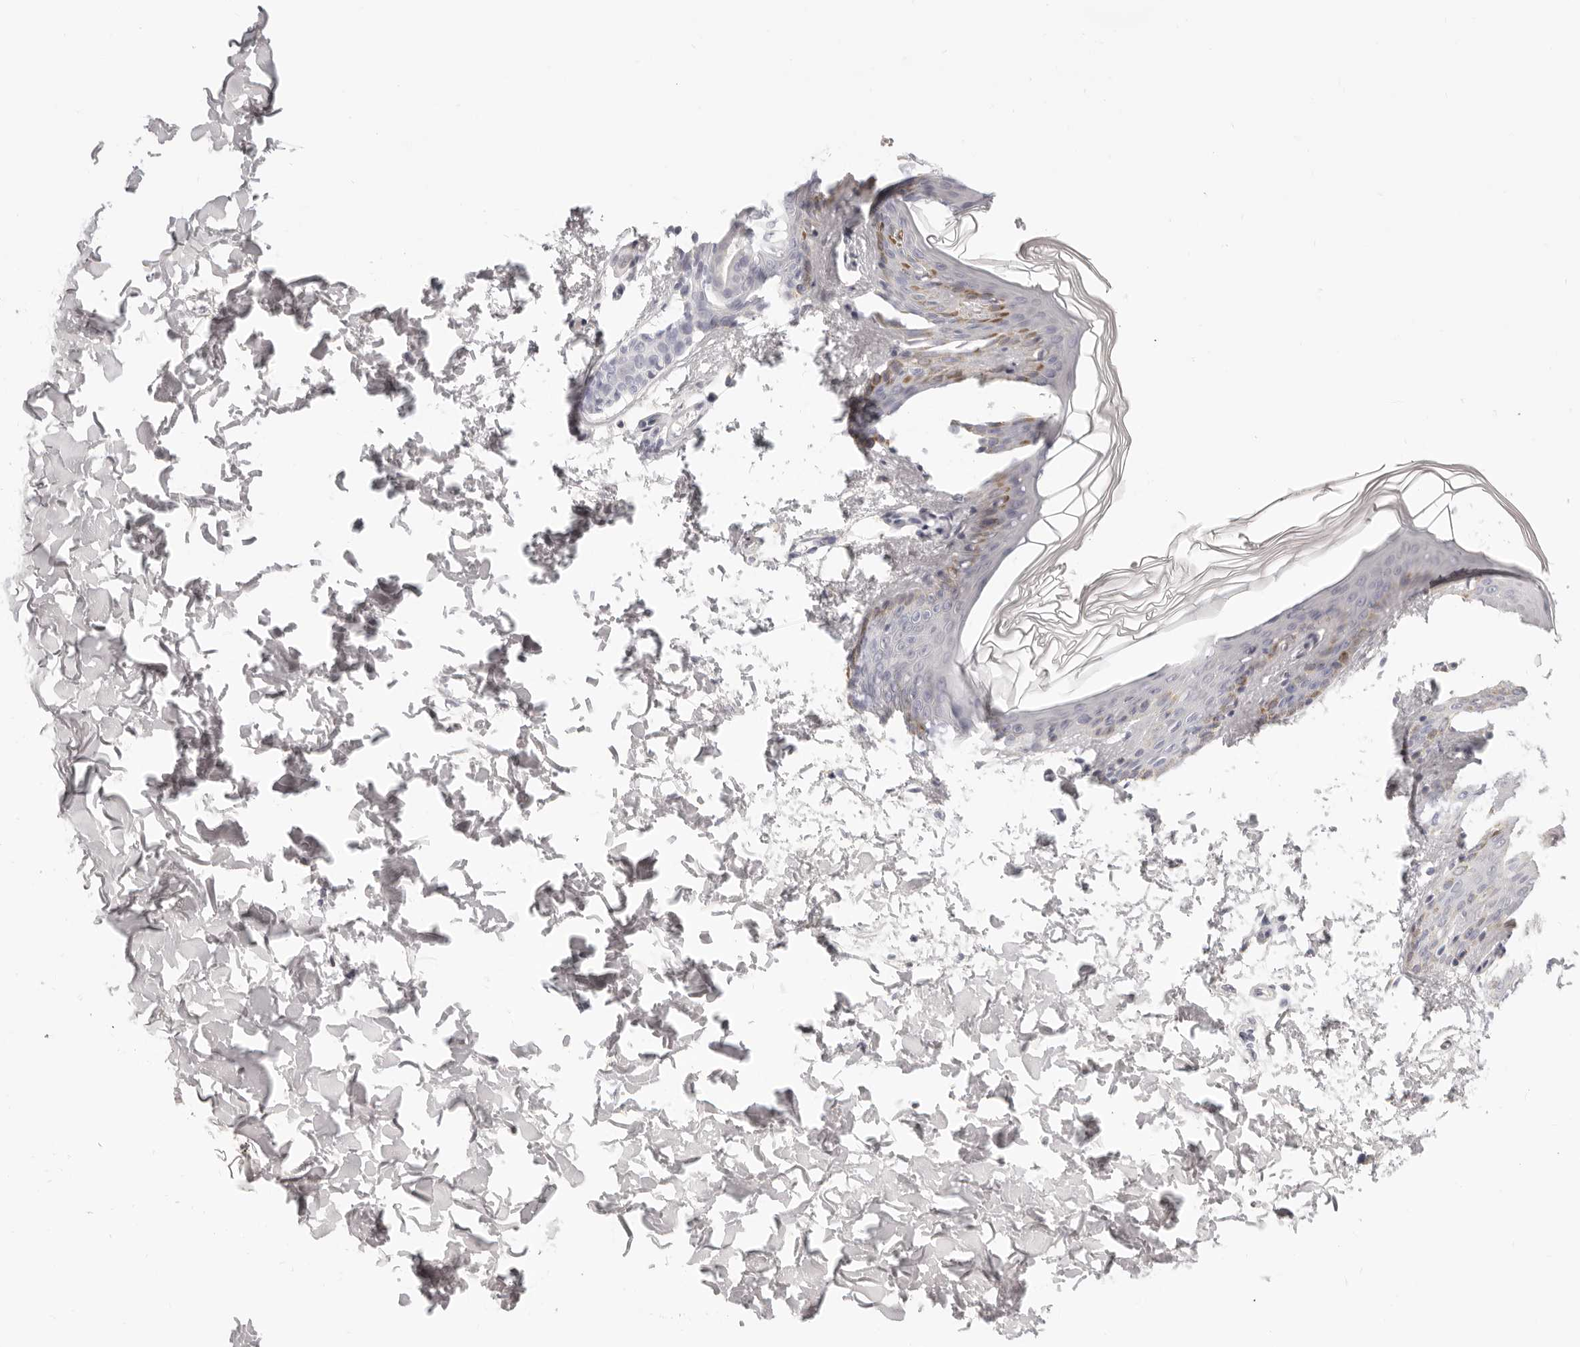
{"staining": {"intensity": "negative", "quantity": "none", "location": "none"}, "tissue": "skin", "cell_type": "Fibroblasts", "image_type": "normal", "snomed": [{"axis": "morphology", "description": "Normal tissue, NOS"}, {"axis": "morphology", "description": "Neoplasm, benign, NOS"}, {"axis": "topography", "description": "Skin"}, {"axis": "topography", "description": "Soft tissue"}], "caption": "An image of skin stained for a protein displays no brown staining in fibroblasts. (DAB immunohistochemistry, high magnification).", "gene": "FABP1", "patient": {"sex": "male", "age": 26}}